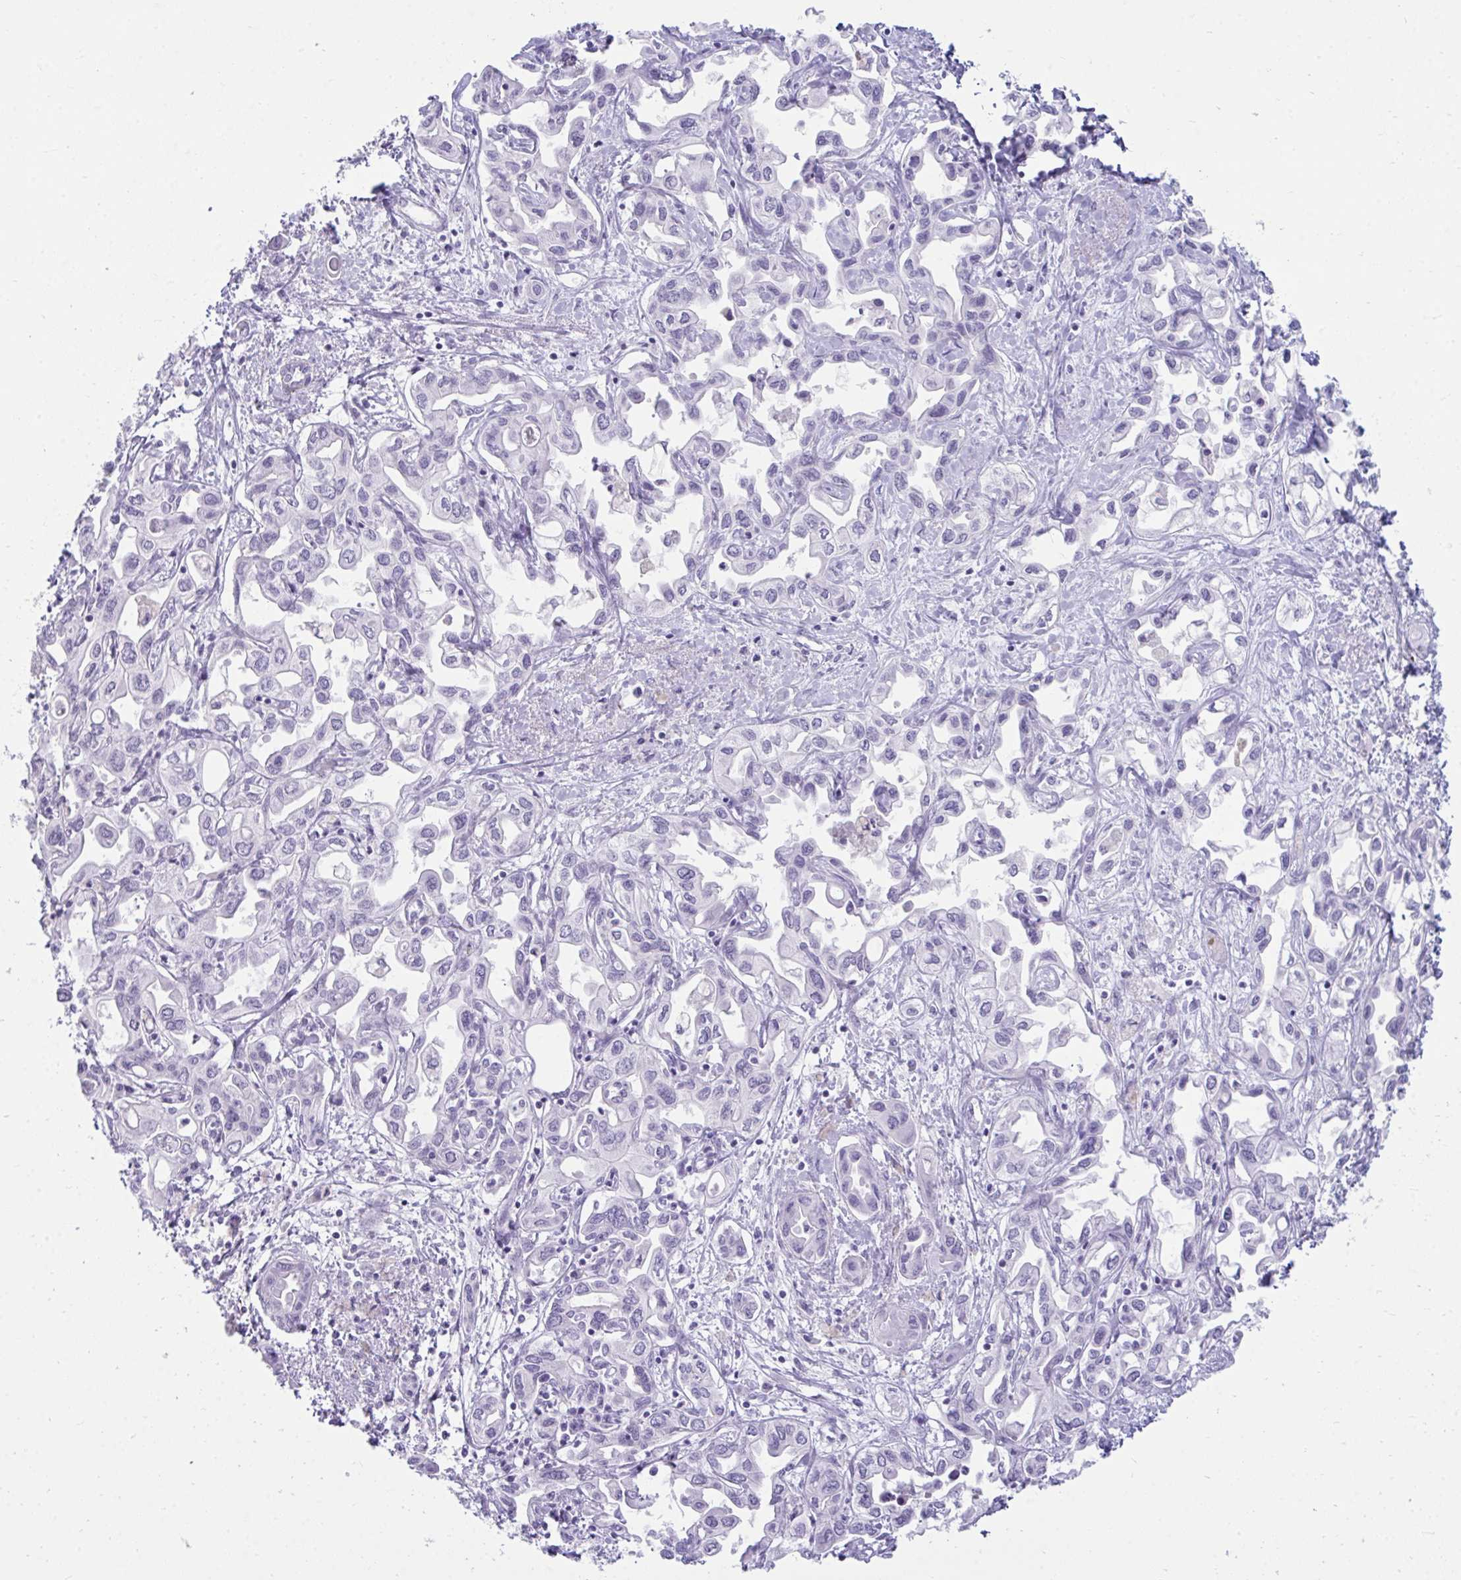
{"staining": {"intensity": "negative", "quantity": "none", "location": "none"}, "tissue": "liver cancer", "cell_type": "Tumor cells", "image_type": "cancer", "snomed": [{"axis": "morphology", "description": "Cholangiocarcinoma"}, {"axis": "topography", "description": "Liver"}], "caption": "The image exhibits no significant expression in tumor cells of cholangiocarcinoma (liver).", "gene": "UBL3", "patient": {"sex": "female", "age": 64}}